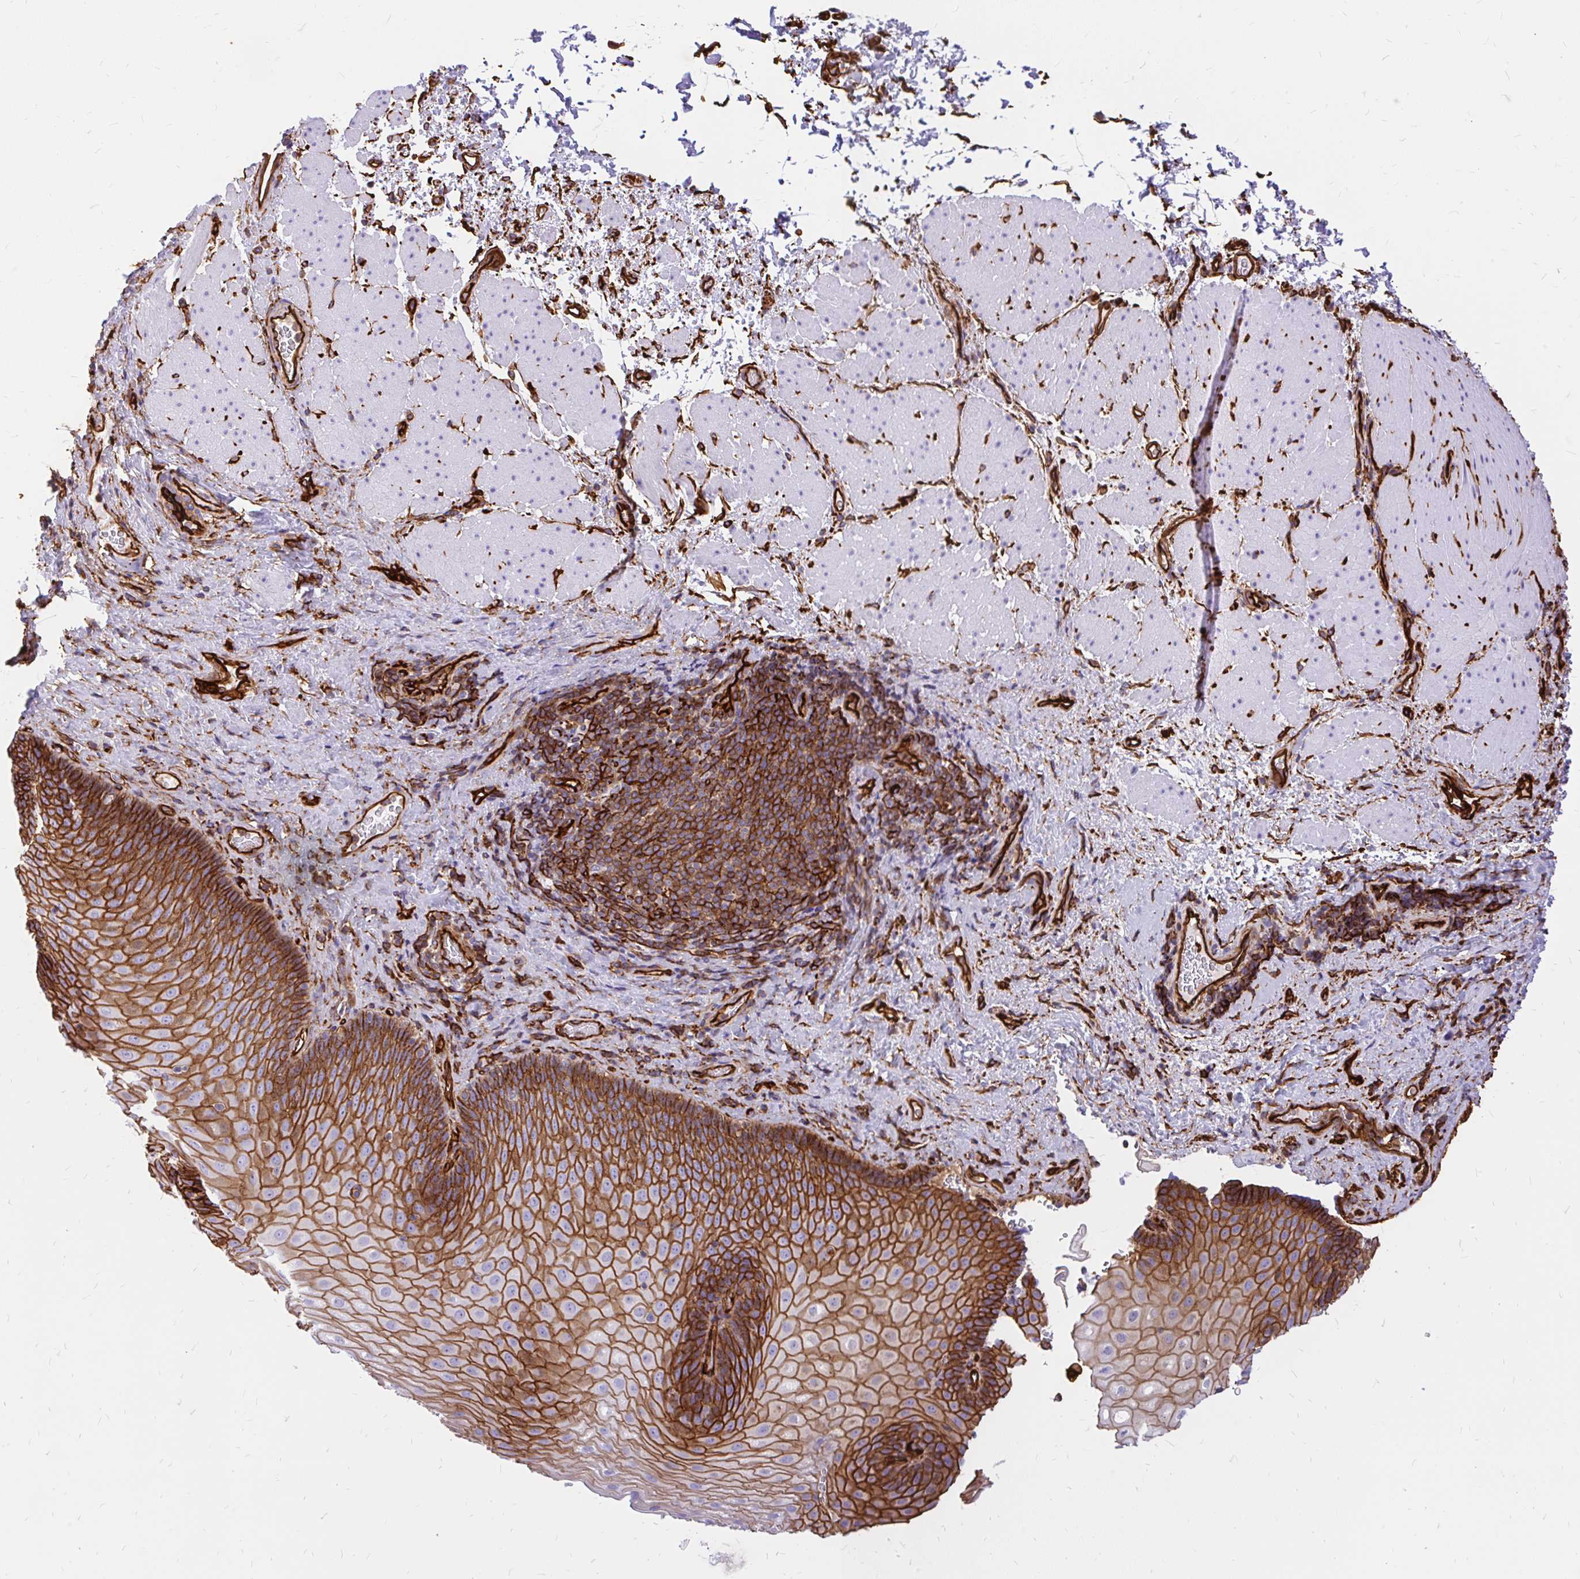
{"staining": {"intensity": "strong", "quantity": ">75%", "location": "cytoplasmic/membranous"}, "tissue": "esophagus", "cell_type": "Squamous epithelial cells", "image_type": "normal", "snomed": [{"axis": "morphology", "description": "Normal tissue, NOS"}, {"axis": "topography", "description": "Esophagus"}], "caption": "Human esophagus stained with a brown dye demonstrates strong cytoplasmic/membranous positive staining in about >75% of squamous epithelial cells.", "gene": "MAP1LC3B2", "patient": {"sex": "male", "age": 62}}